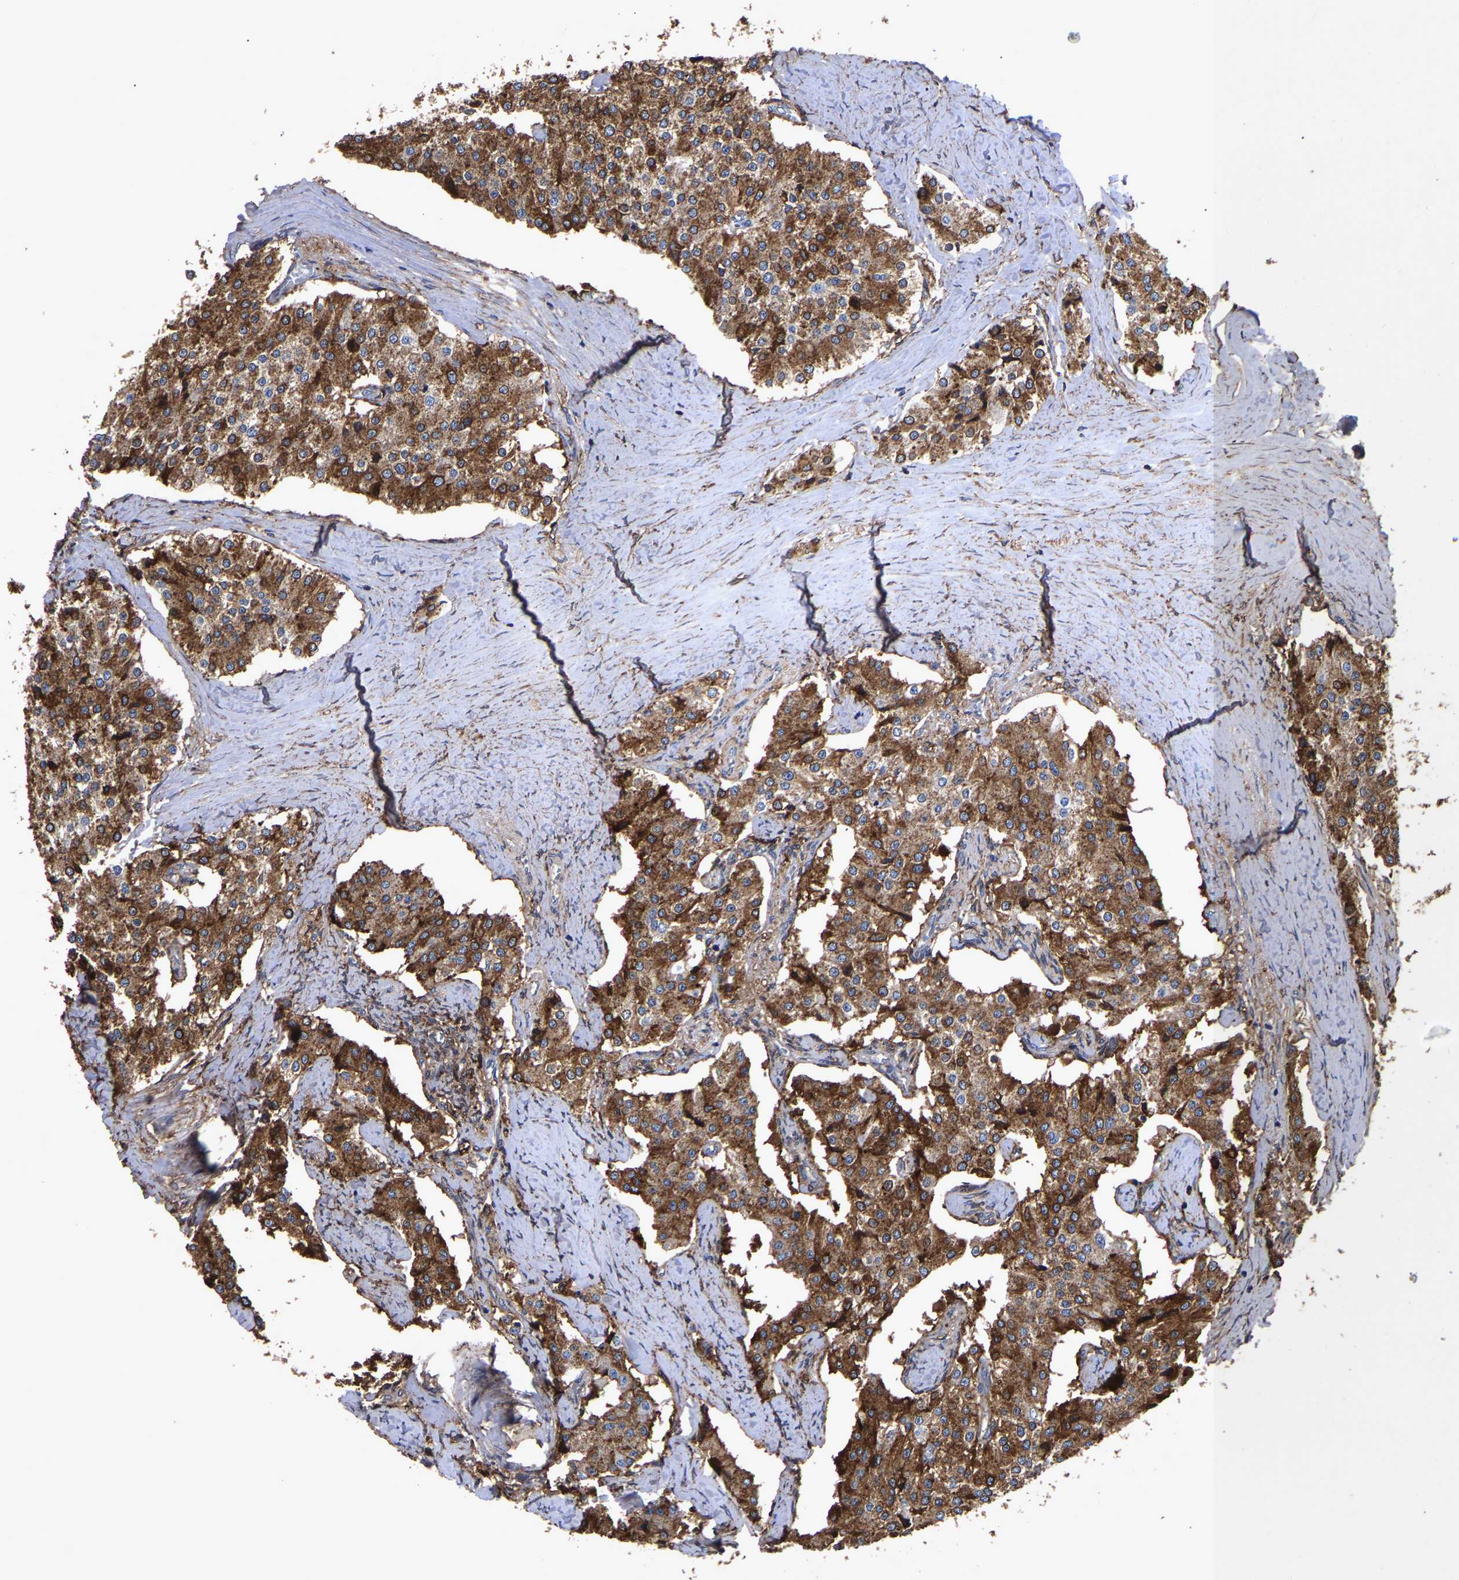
{"staining": {"intensity": "moderate", "quantity": ">75%", "location": "cytoplasmic/membranous"}, "tissue": "carcinoid", "cell_type": "Tumor cells", "image_type": "cancer", "snomed": [{"axis": "morphology", "description": "Carcinoid, malignant, NOS"}, {"axis": "topography", "description": "Colon"}], "caption": "Protein expression analysis of human malignant carcinoid reveals moderate cytoplasmic/membranous positivity in approximately >75% of tumor cells.", "gene": "LIF", "patient": {"sex": "female", "age": 52}}